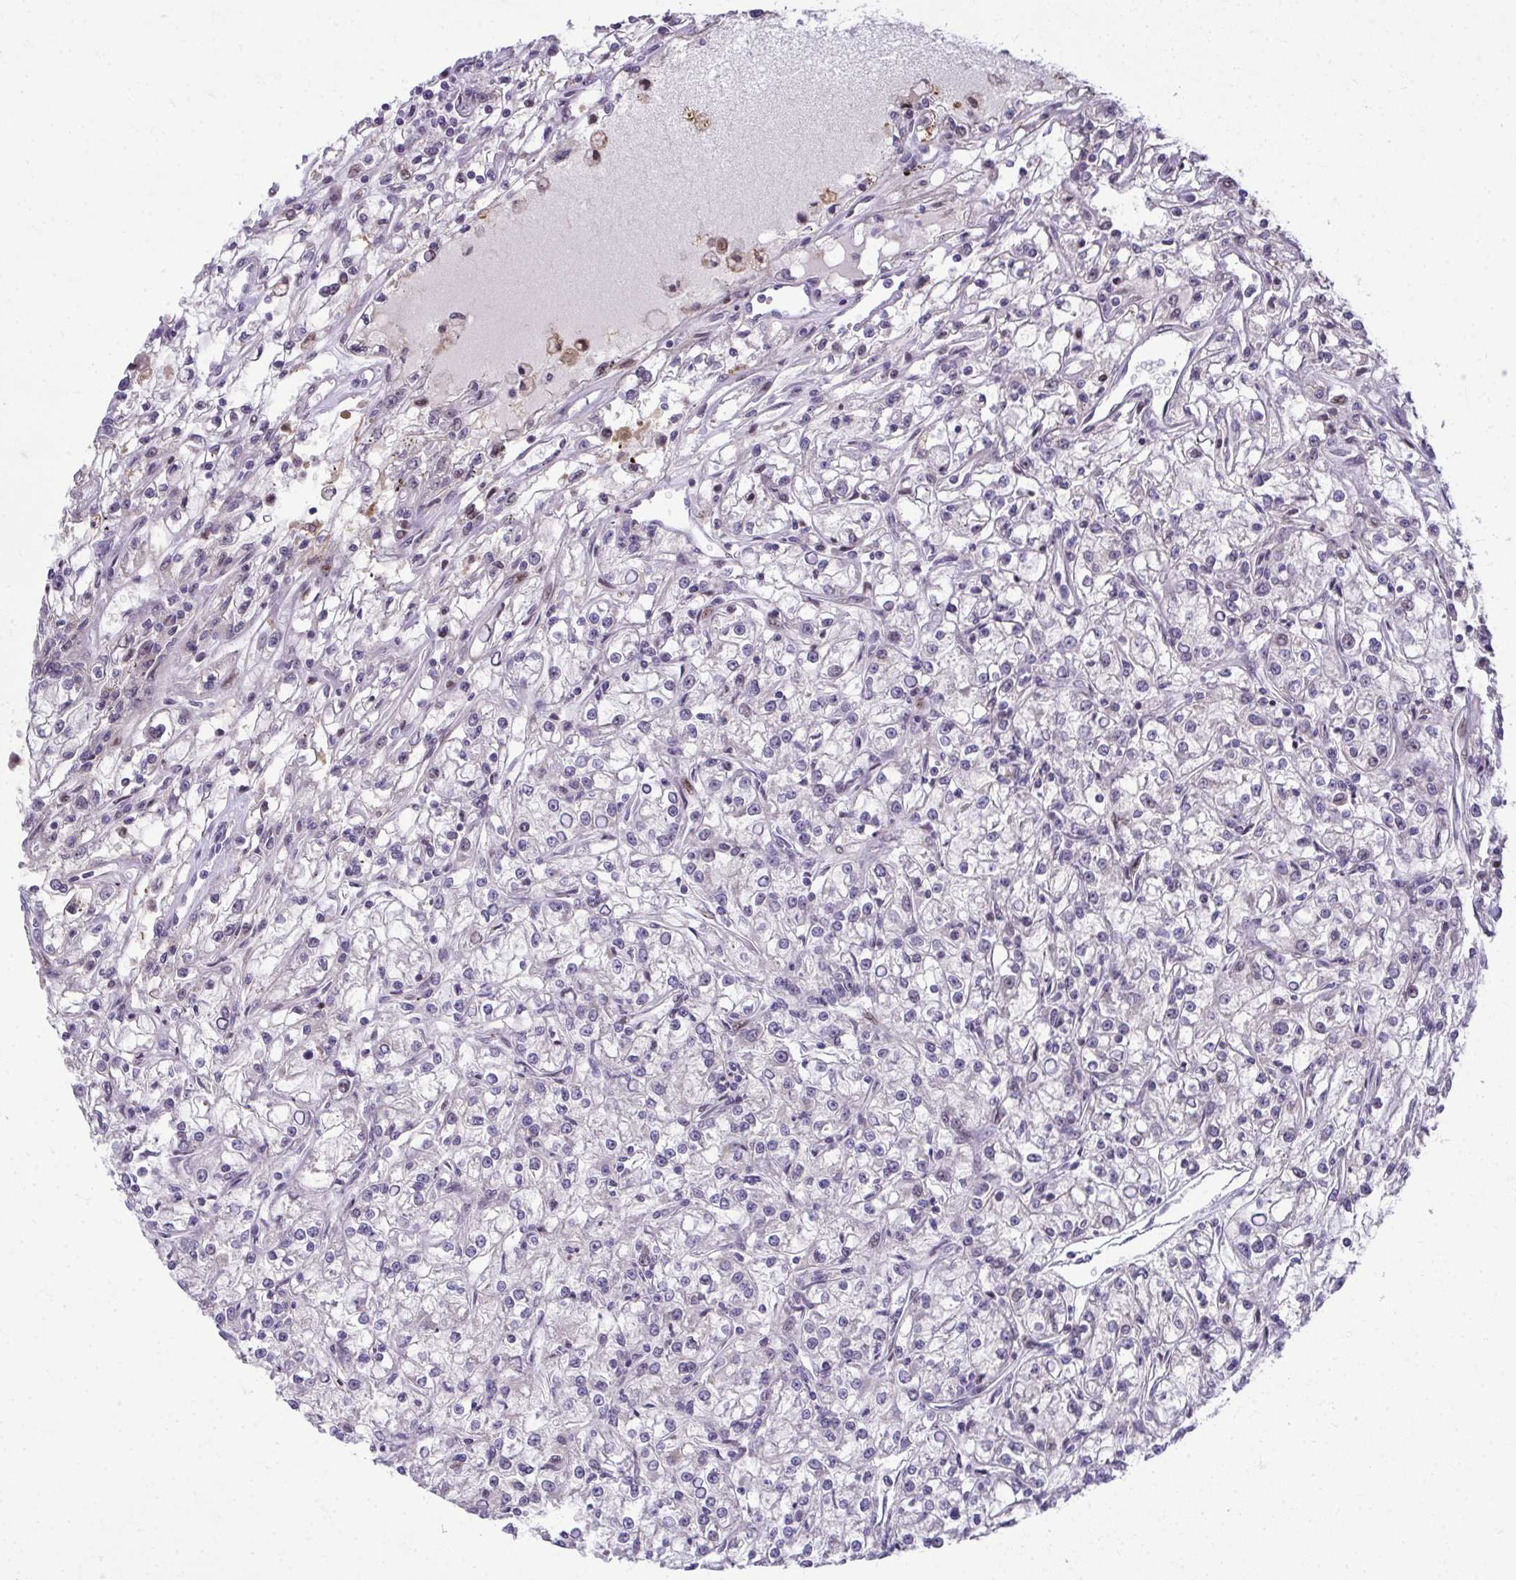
{"staining": {"intensity": "negative", "quantity": "none", "location": "none"}, "tissue": "renal cancer", "cell_type": "Tumor cells", "image_type": "cancer", "snomed": [{"axis": "morphology", "description": "Adenocarcinoma, NOS"}, {"axis": "topography", "description": "Kidney"}], "caption": "This is an immunohistochemistry (IHC) image of human renal adenocarcinoma. There is no expression in tumor cells.", "gene": "ODF1", "patient": {"sex": "female", "age": 59}}